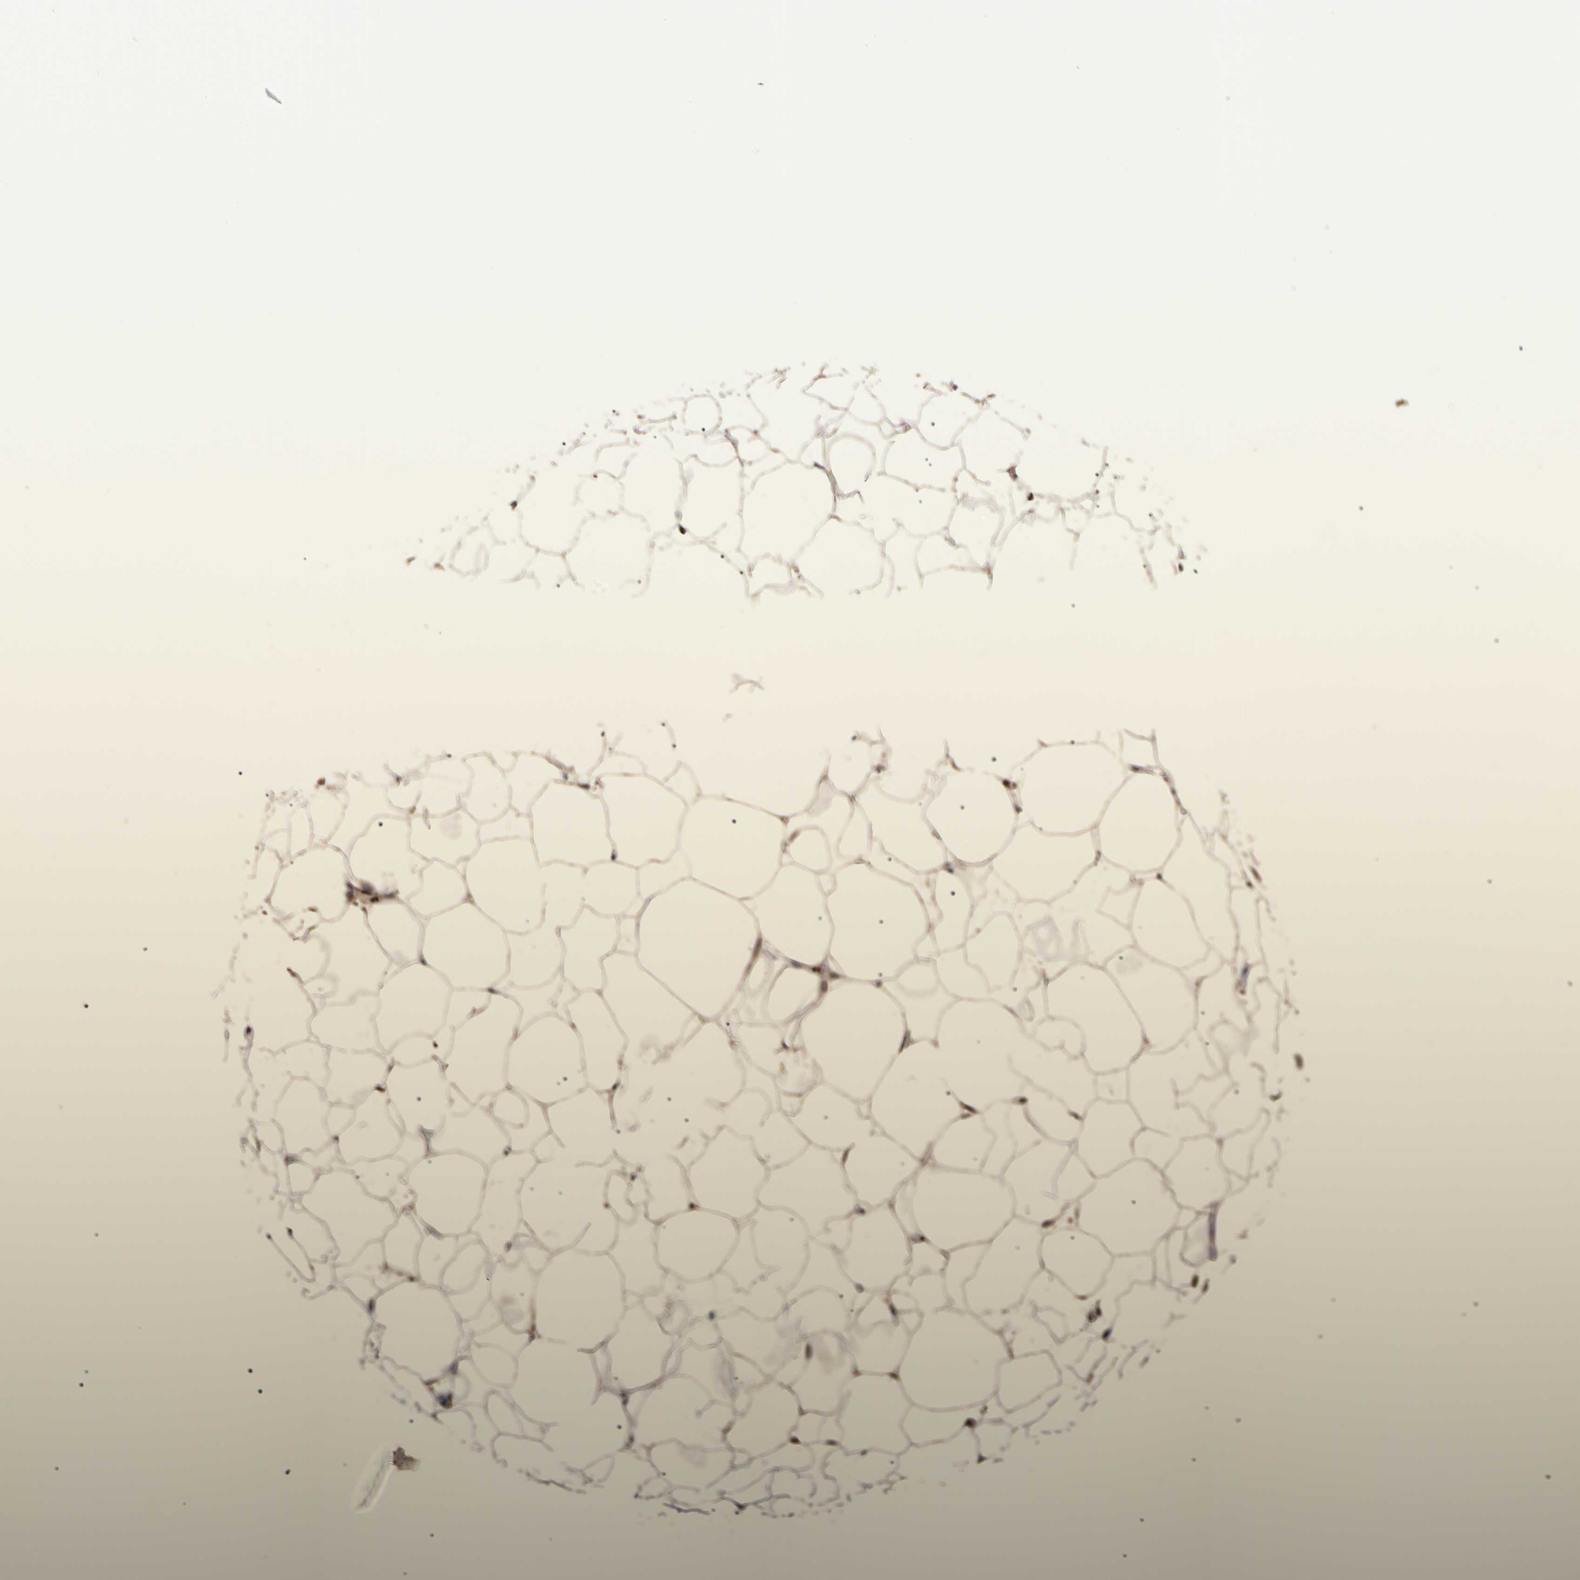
{"staining": {"intensity": "moderate", "quantity": ">75%", "location": "cytoplasmic/membranous"}, "tissue": "adipose tissue", "cell_type": "Adipocytes", "image_type": "normal", "snomed": [{"axis": "morphology", "description": "Normal tissue, NOS"}, {"axis": "topography", "description": "Breast"}, {"axis": "topography", "description": "Adipose tissue"}], "caption": "Immunohistochemical staining of unremarkable human adipose tissue displays >75% levels of moderate cytoplasmic/membranous protein staining in about >75% of adipocytes. The staining is performed using DAB brown chromogen to label protein expression. The nuclei are counter-stained blue using hematoxylin.", "gene": "TNFRSF1A", "patient": {"sex": "female", "age": 25}}